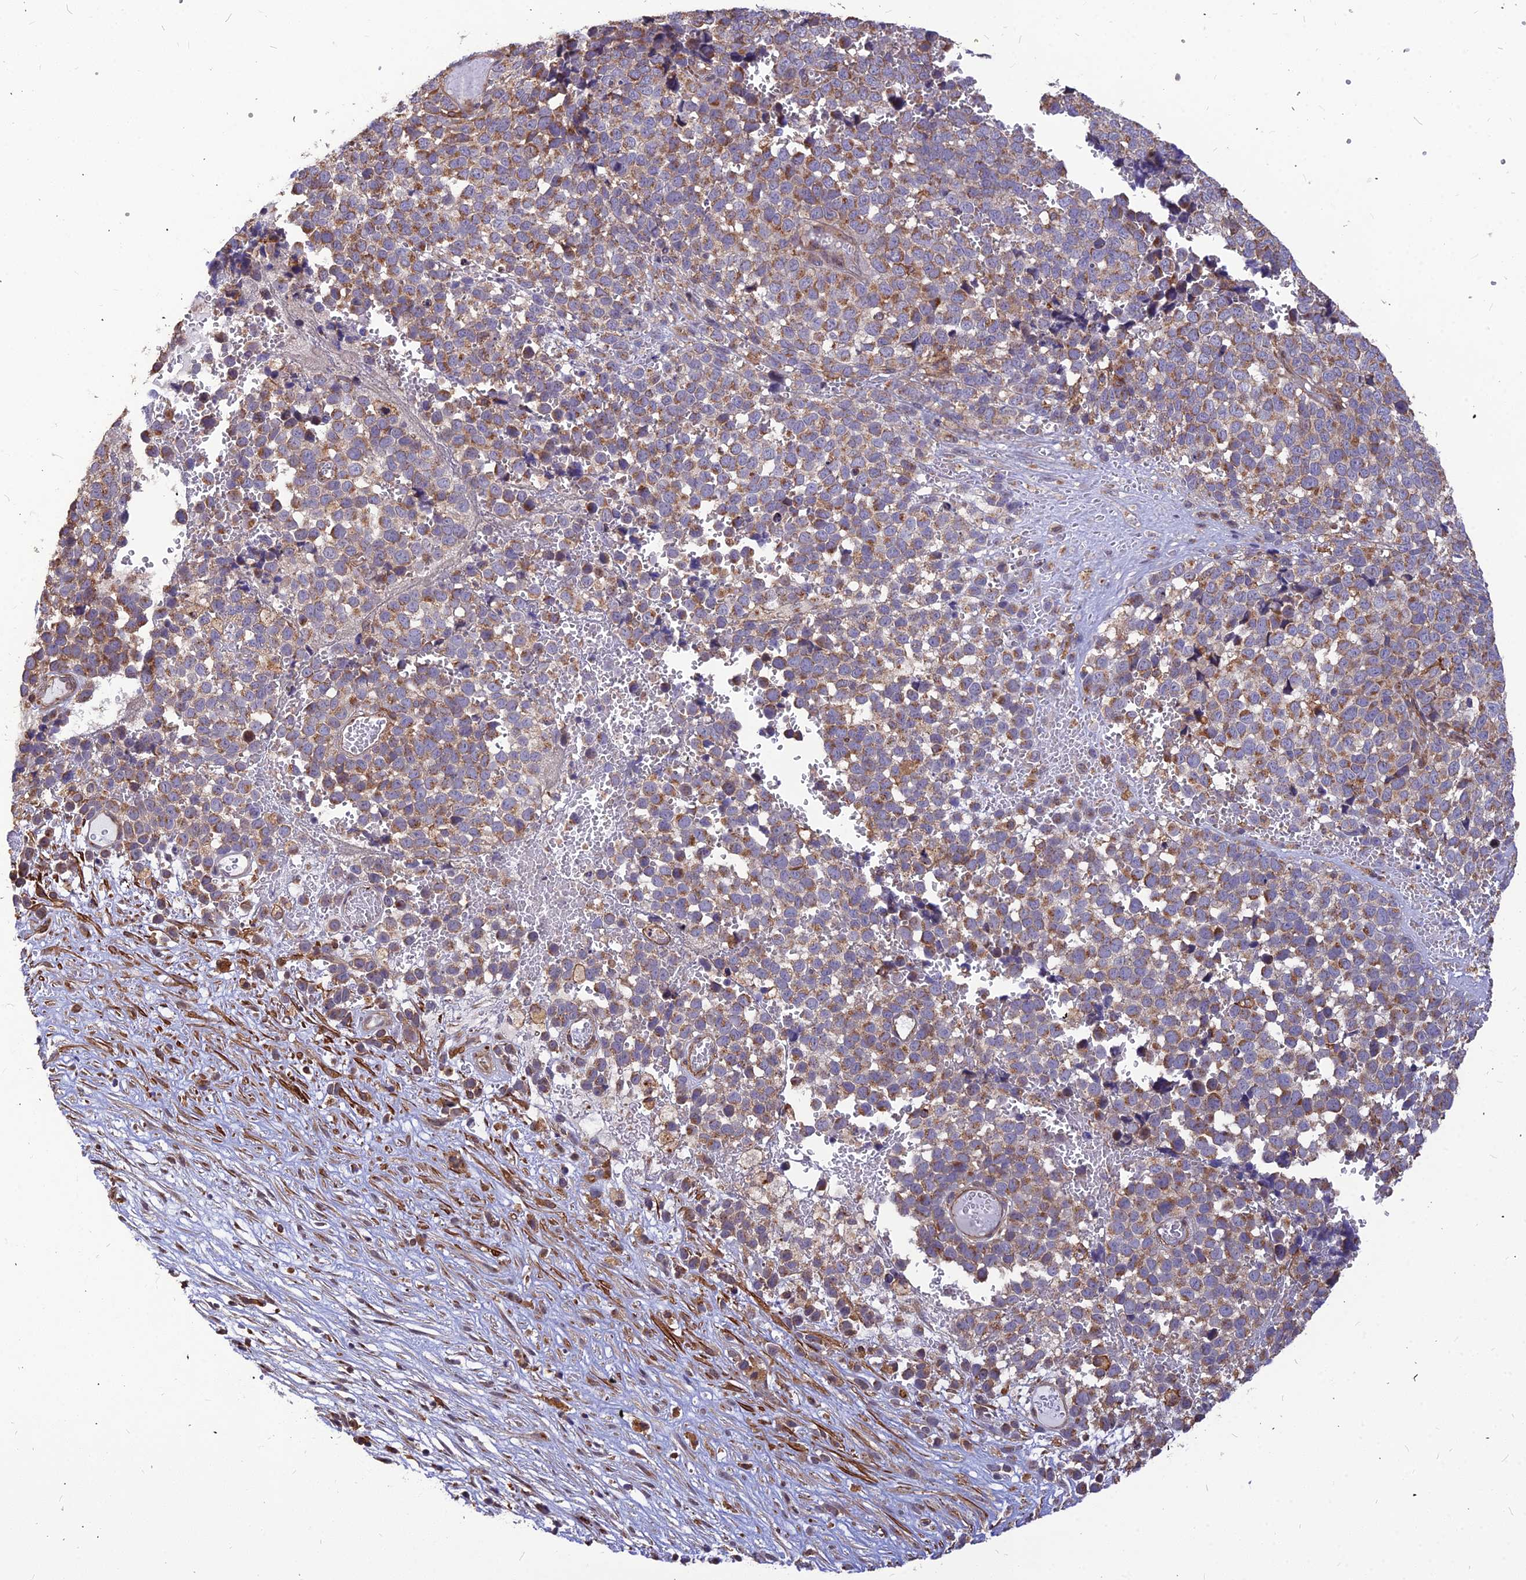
{"staining": {"intensity": "moderate", "quantity": ">75%", "location": "cytoplasmic/membranous"}, "tissue": "melanoma", "cell_type": "Tumor cells", "image_type": "cancer", "snomed": [{"axis": "morphology", "description": "Malignant melanoma, NOS"}, {"axis": "topography", "description": "Nose, NOS"}], "caption": "About >75% of tumor cells in melanoma show moderate cytoplasmic/membranous protein expression as visualized by brown immunohistochemical staining.", "gene": "LEKR1", "patient": {"sex": "female", "age": 48}}